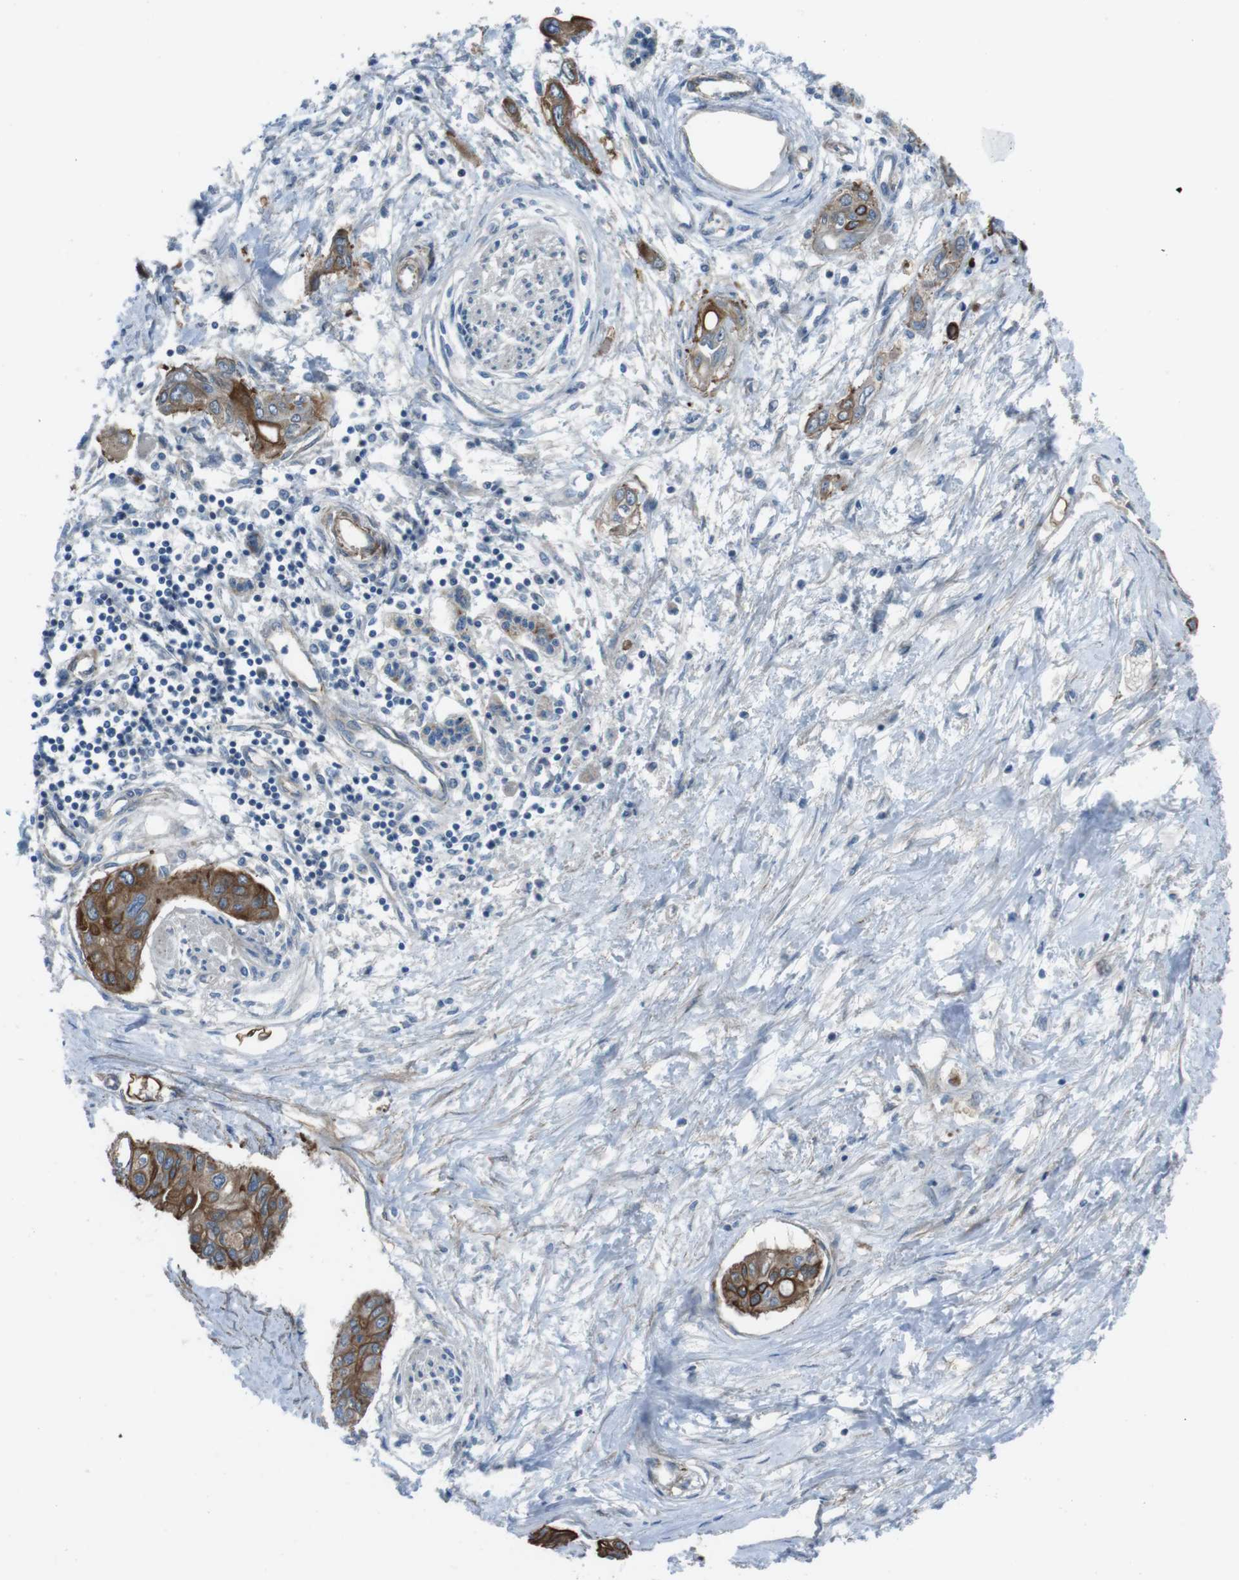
{"staining": {"intensity": "moderate", "quantity": ">75%", "location": "cytoplasmic/membranous"}, "tissue": "pancreatic cancer", "cell_type": "Tumor cells", "image_type": "cancer", "snomed": [{"axis": "morphology", "description": "Adenocarcinoma, NOS"}, {"axis": "topography", "description": "Pancreas"}], "caption": "A micrograph of adenocarcinoma (pancreatic) stained for a protein reveals moderate cytoplasmic/membranous brown staining in tumor cells.", "gene": "FAM174B", "patient": {"sex": "female", "age": 77}}